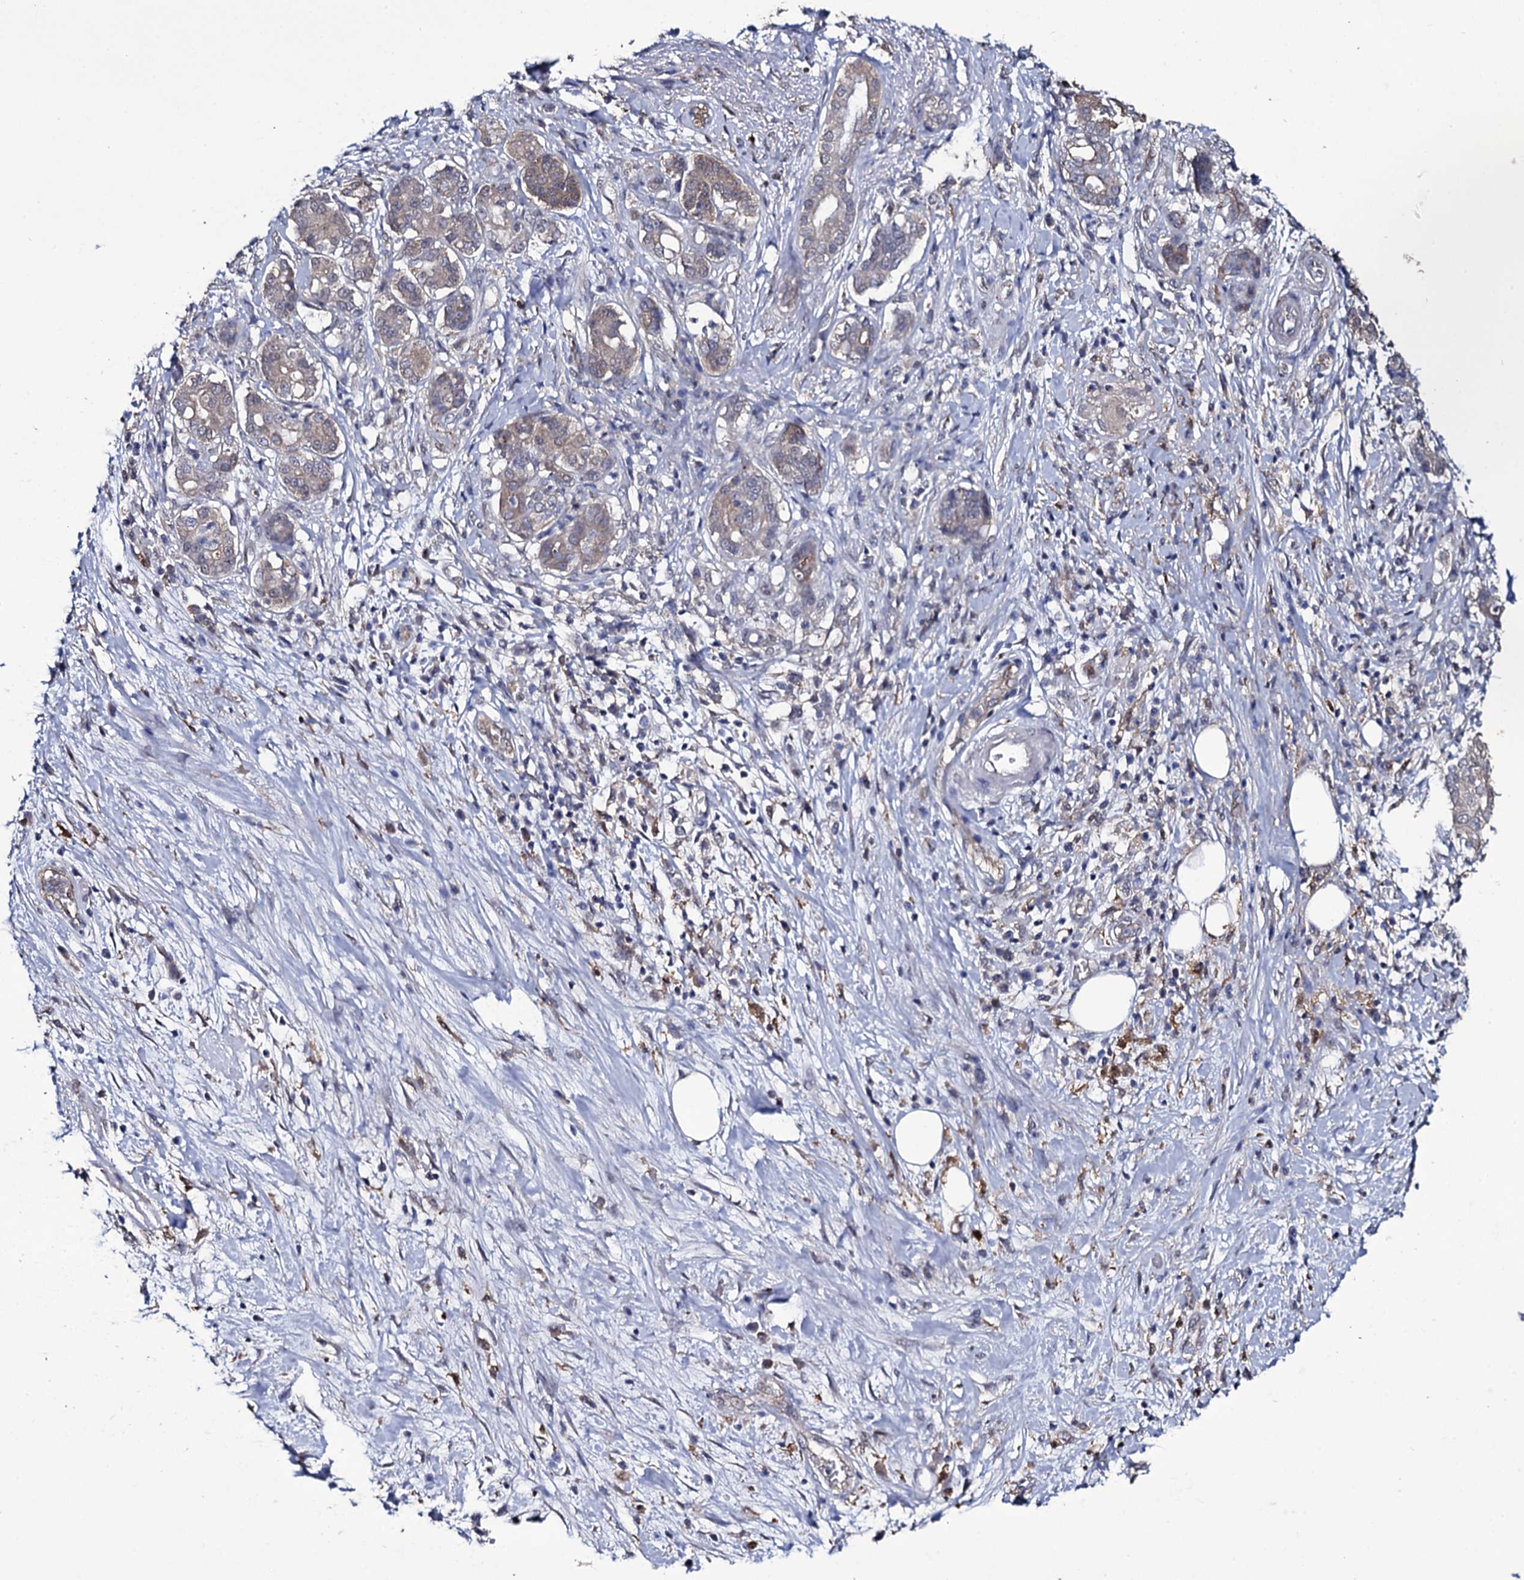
{"staining": {"intensity": "strong", "quantity": "25%-75%", "location": "cytoplasmic/membranous"}, "tissue": "pancreatic cancer", "cell_type": "Tumor cells", "image_type": "cancer", "snomed": [{"axis": "morphology", "description": "Adenocarcinoma, NOS"}, {"axis": "topography", "description": "Pancreas"}], "caption": "Tumor cells demonstrate strong cytoplasmic/membranous positivity in approximately 25%-75% of cells in pancreatic cancer (adenocarcinoma).", "gene": "CRYL1", "patient": {"sex": "female", "age": 73}}